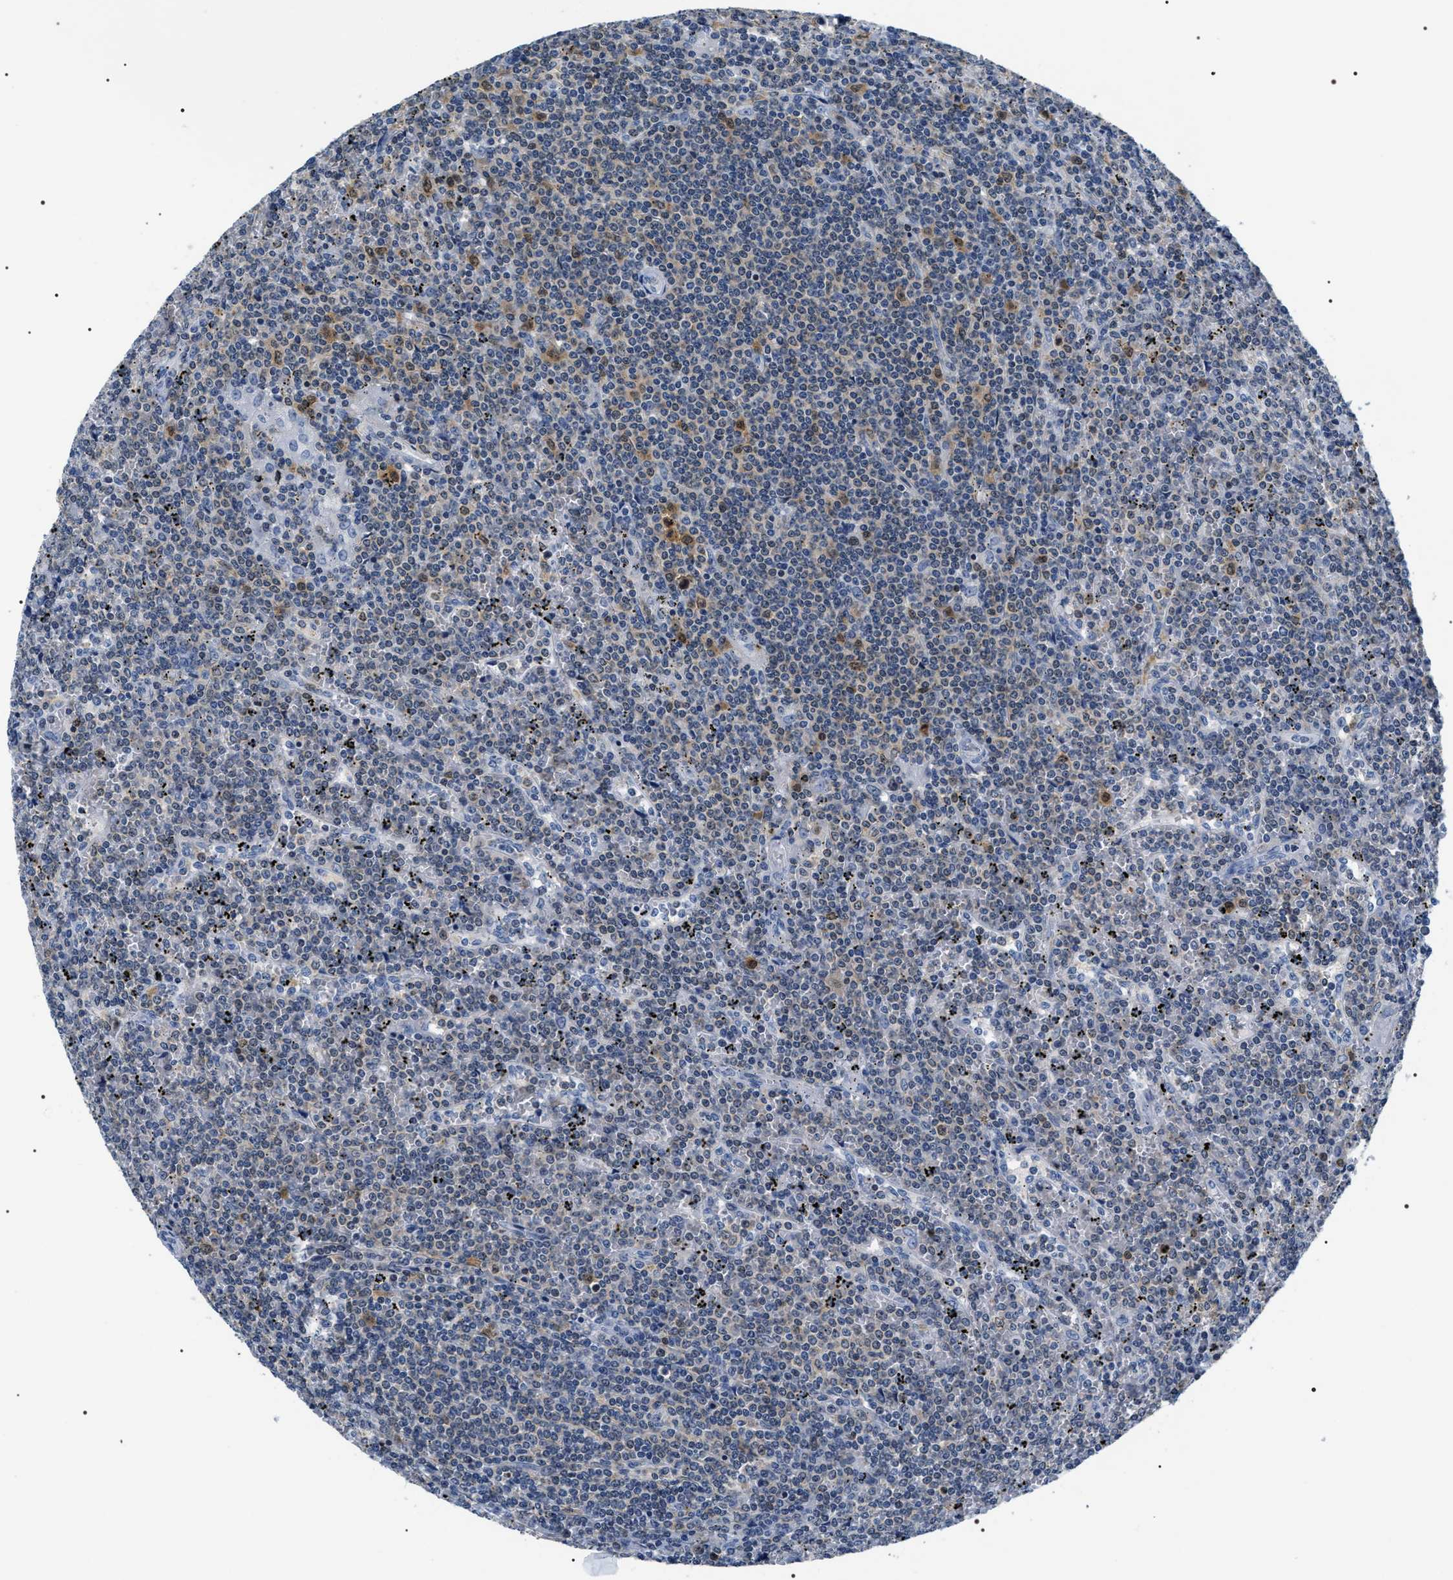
{"staining": {"intensity": "moderate", "quantity": "<25%", "location": "cytoplasmic/membranous,nuclear"}, "tissue": "lymphoma", "cell_type": "Tumor cells", "image_type": "cancer", "snomed": [{"axis": "morphology", "description": "Malignant lymphoma, non-Hodgkin's type, Low grade"}, {"axis": "topography", "description": "Spleen"}], "caption": "Approximately <25% of tumor cells in human malignant lymphoma, non-Hodgkin's type (low-grade) show moderate cytoplasmic/membranous and nuclear protein expression as visualized by brown immunohistochemical staining.", "gene": "BAG2", "patient": {"sex": "female", "age": 19}}